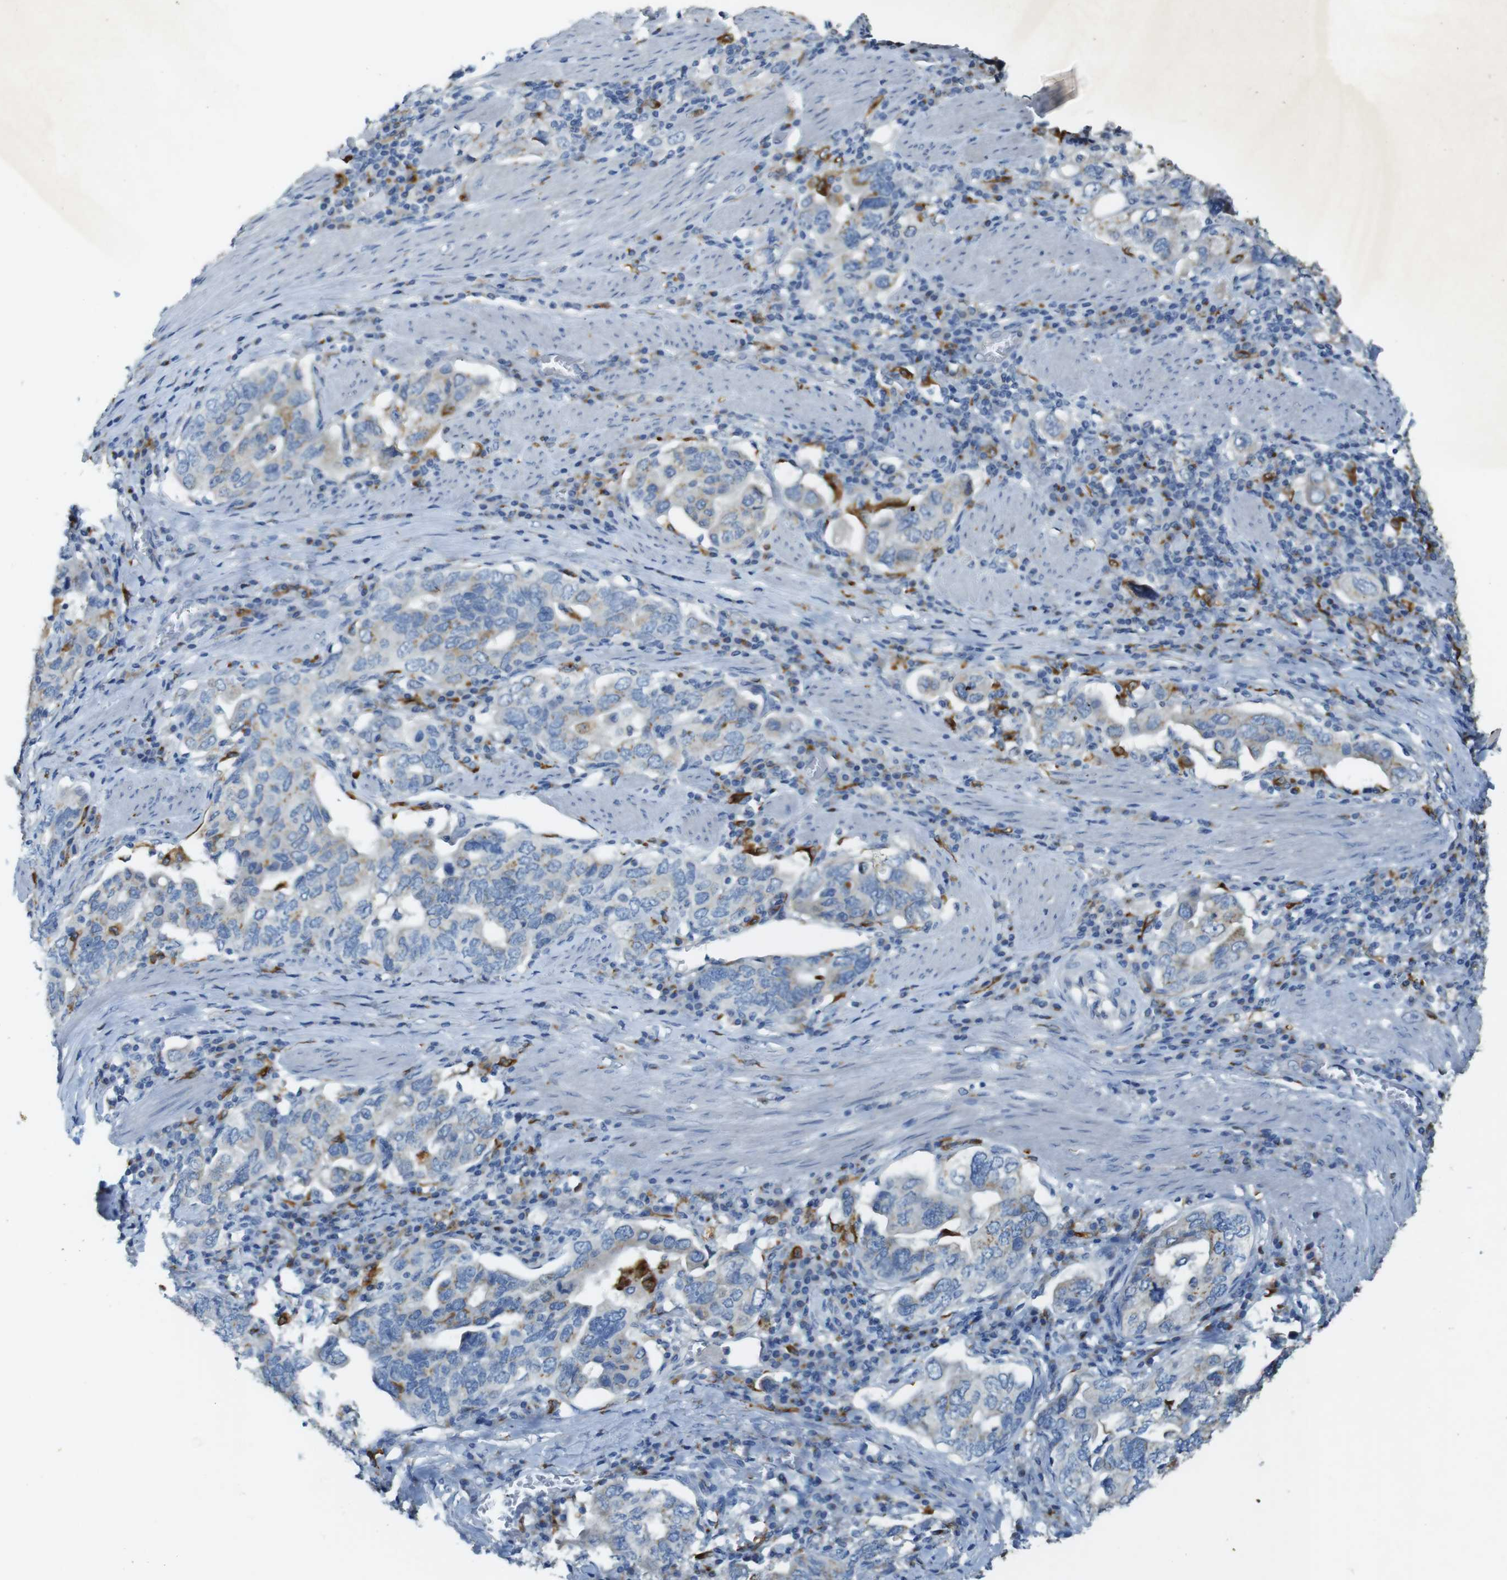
{"staining": {"intensity": "moderate", "quantity": "25%-75%", "location": "cytoplasmic/membranous"}, "tissue": "stomach cancer", "cell_type": "Tumor cells", "image_type": "cancer", "snomed": [{"axis": "morphology", "description": "Adenocarcinoma, NOS"}, {"axis": "topography", "description": "Stomach, upper"}], "caption": "A brown stain shows moderate cytoplasmic/membranous positivity of a protein in human stomach adenocarcinoma tumor cells.", "gene": "CD320", "patient": {"sex": "male", "age": 62}}